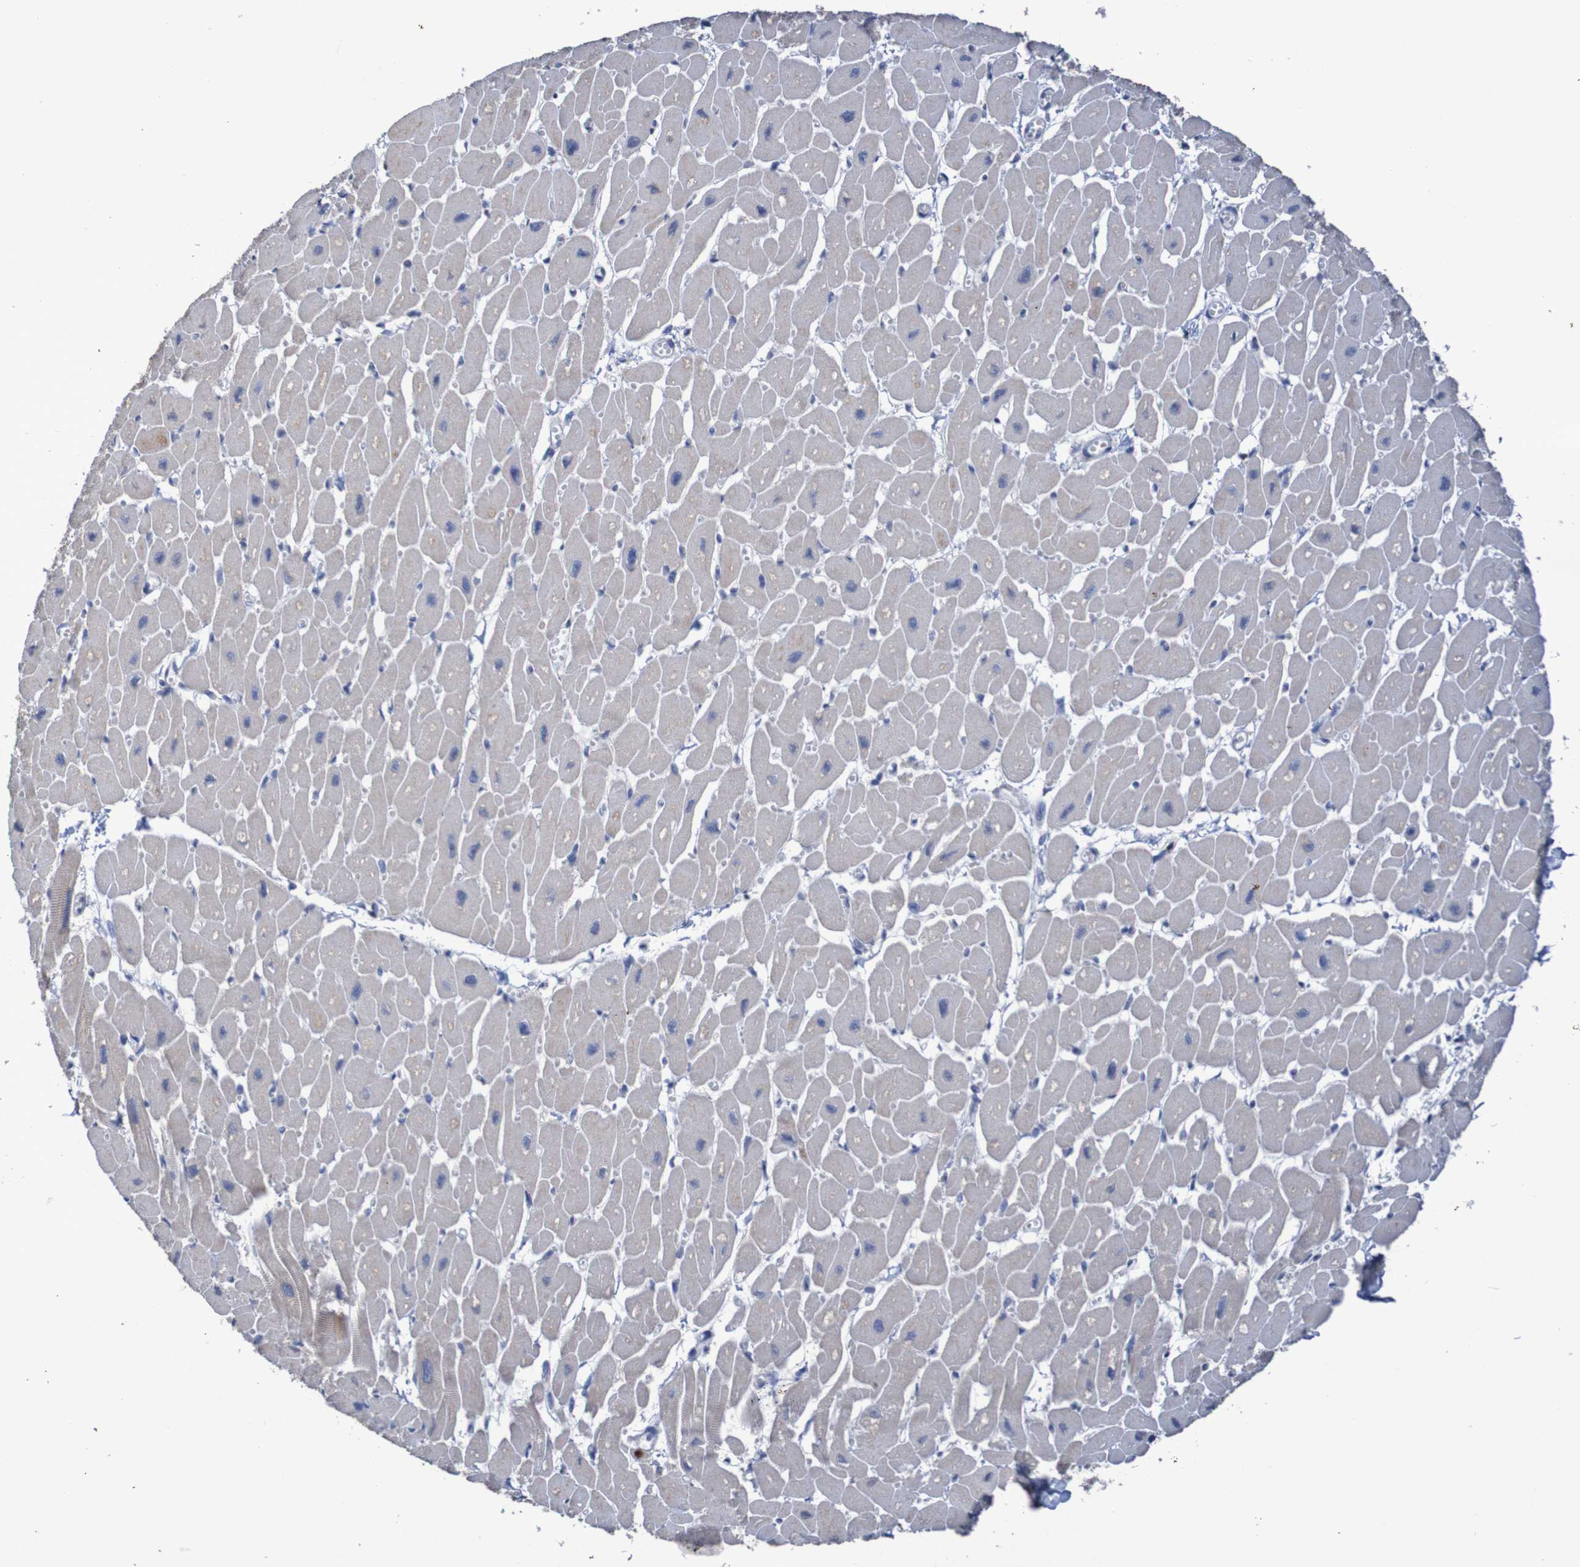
{"staining": {"intensity": "negative", "quantity": "none", "location": "none"}, "tissue": "heart muscle", "cell_type": "Cardiomyocytes", "image_type": "normal", "snomed": [{"axis": "morphology", "description": "Normal tissue, NOS"}, {"axis": "topography", "description": "Heart"}], "caption": "Immunohistochemical staining of unremarkable heart muscle shows no significant expression in cardiomyocytes.", "gene": "C3orf18", "patient": {"sex": "female", "age": 54}}